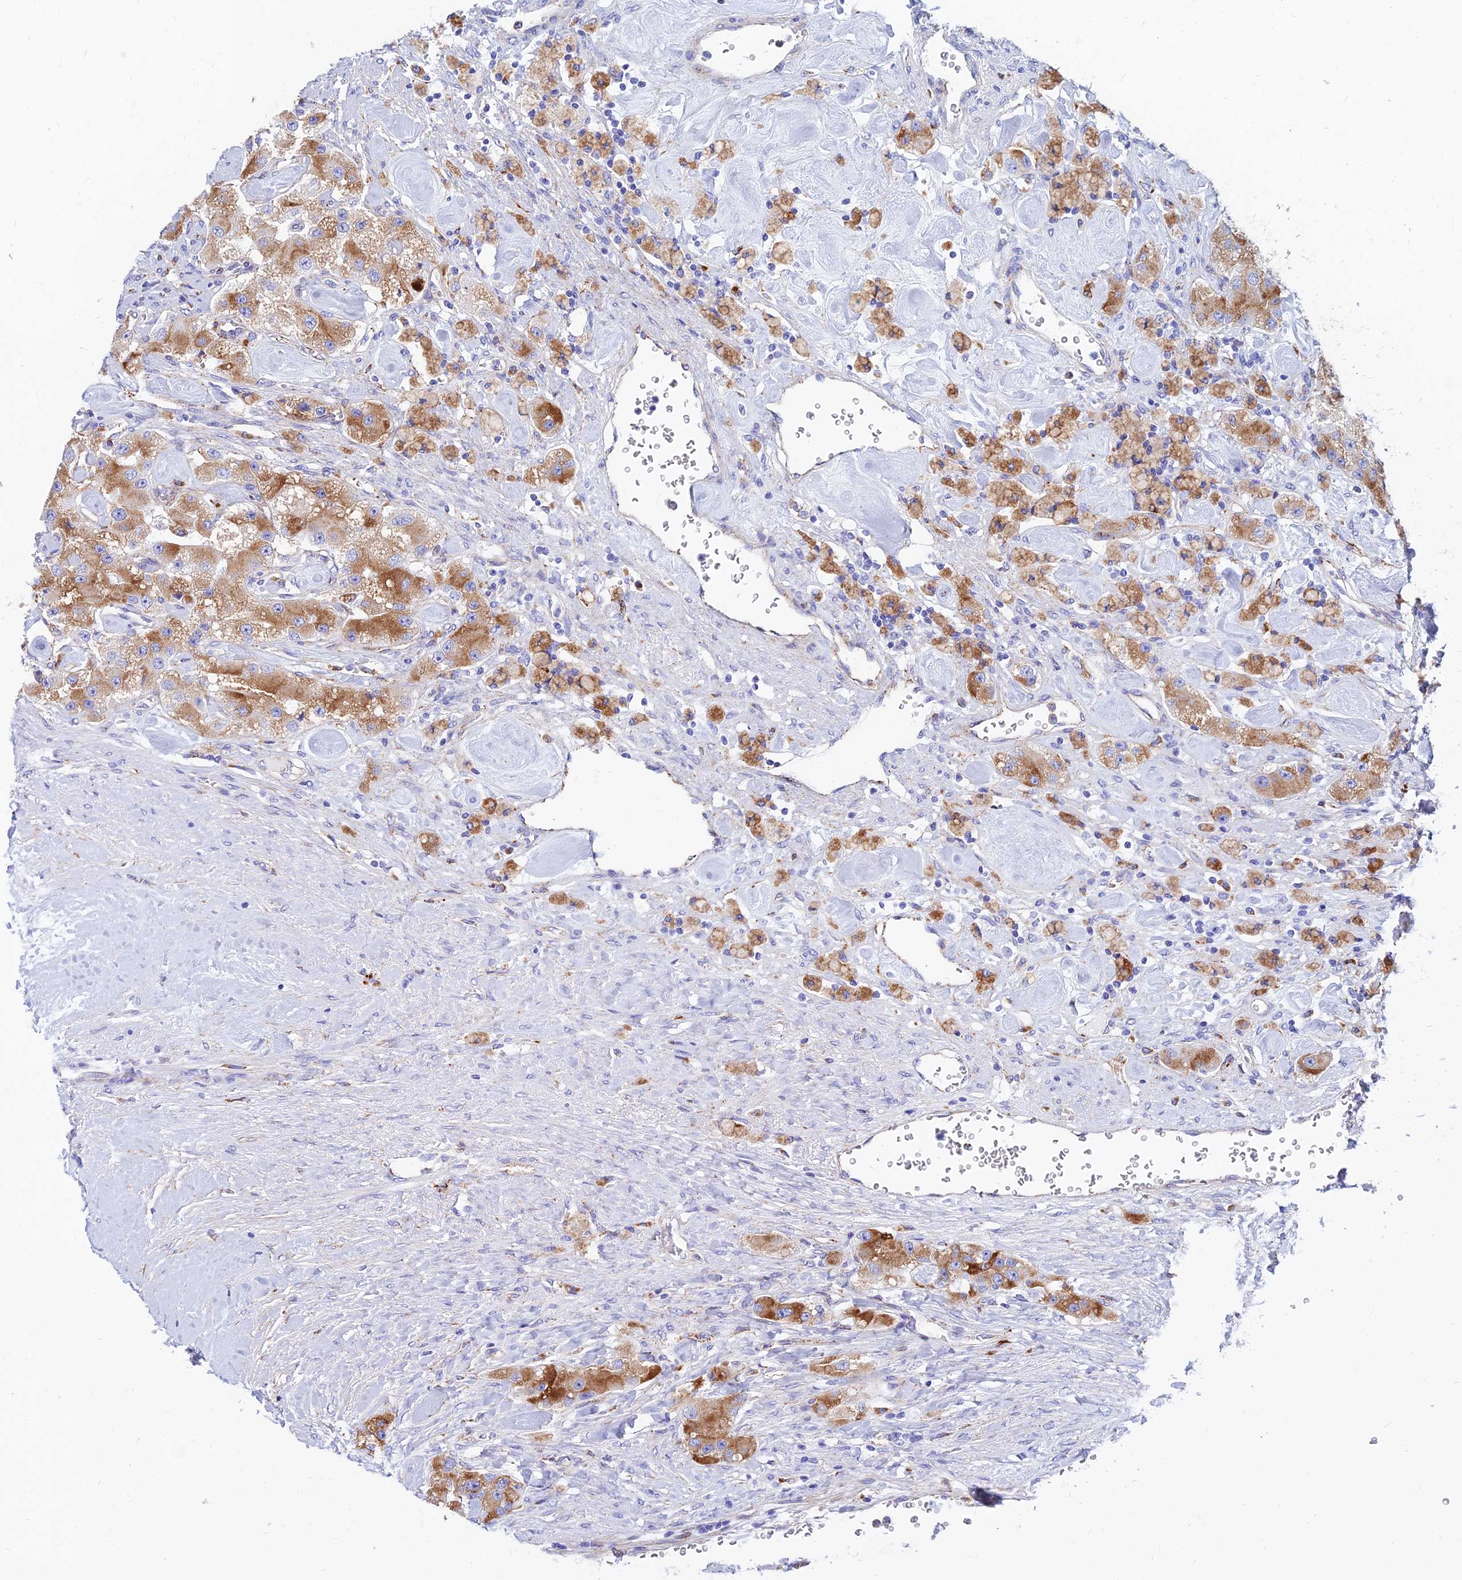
{"staining": {"intensity": "moderate", "quantity": ">75%", "location": "cytoplasmic/membranous"}, "tissue": "carcinoid", "cell_type": "Tumor cells", "image_type": "cancer", "snomed": [{"axis": "morphology", "description": "Carcinoid, malignant, NOS"}, {"axis": "topography", "description": "Pancreas"}], "caption": "Carcinoid was stained to show a protein in brown. There is medium levels of moderate cytoplasmic/membranous expression in approximately >75% of tumor cells.", "gene": "SPNS1", "patient": {"sex": "male", "age": 41}}